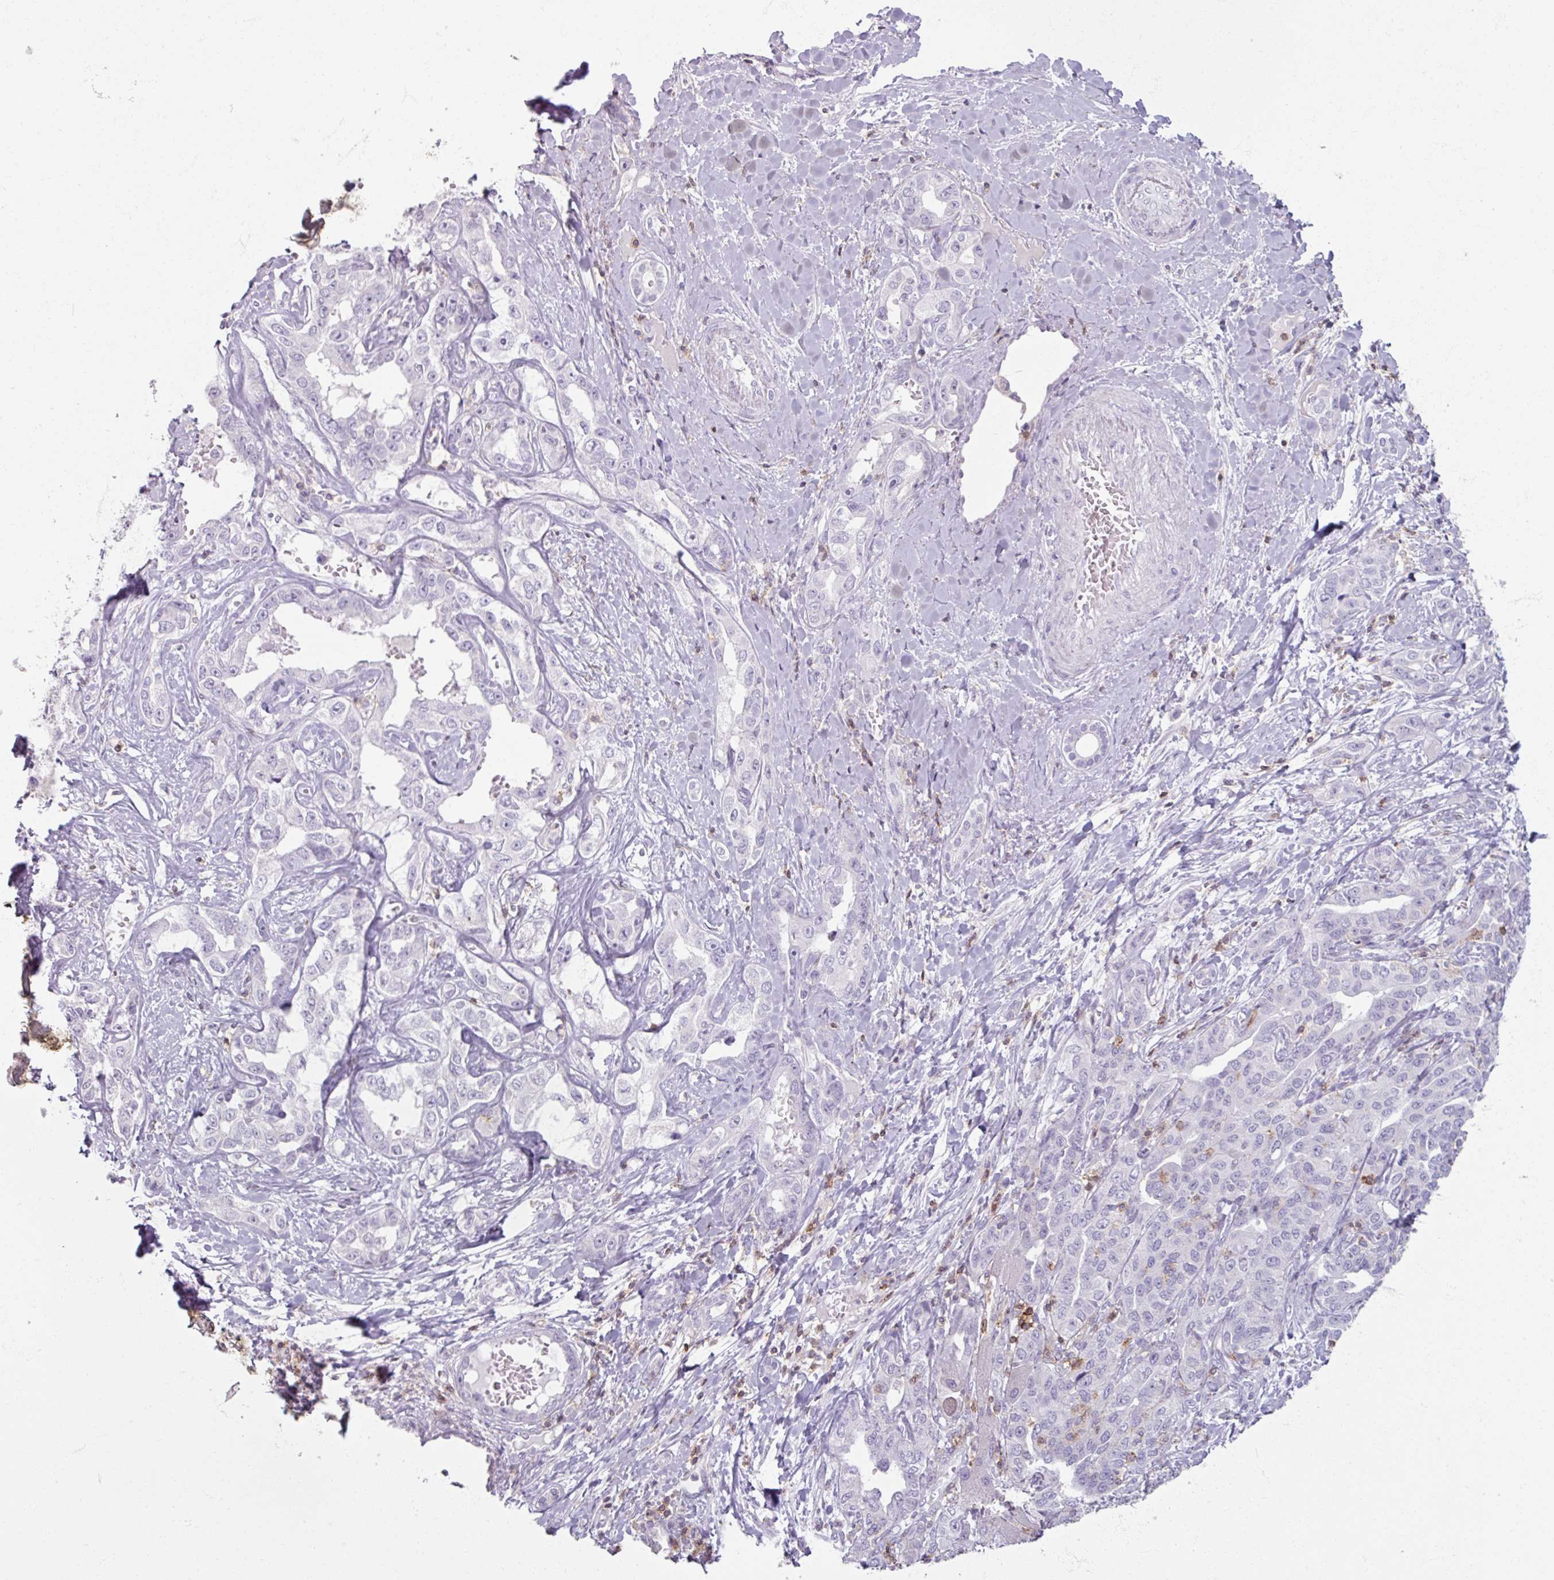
{"staining": {"intensity": "negative", "quantity": "none", "location": "none"}, "tissue": "liver cancer", "cell_type": "Tumor cells", "image_type": "cancer", "snomed": [{"axis": "morphology", "description": "Cholangiocarcinoma"}, {"axis": "topography", "description": "Liver"}], "caption": "A high-resolution photomicrograph shows immunohistochemistry (IHC) staining of liver cancer, which demonstrates no significant positivity in tumor cells.", "gene": "PTPRC", "patient": {"sex": "male", "age": 59}}